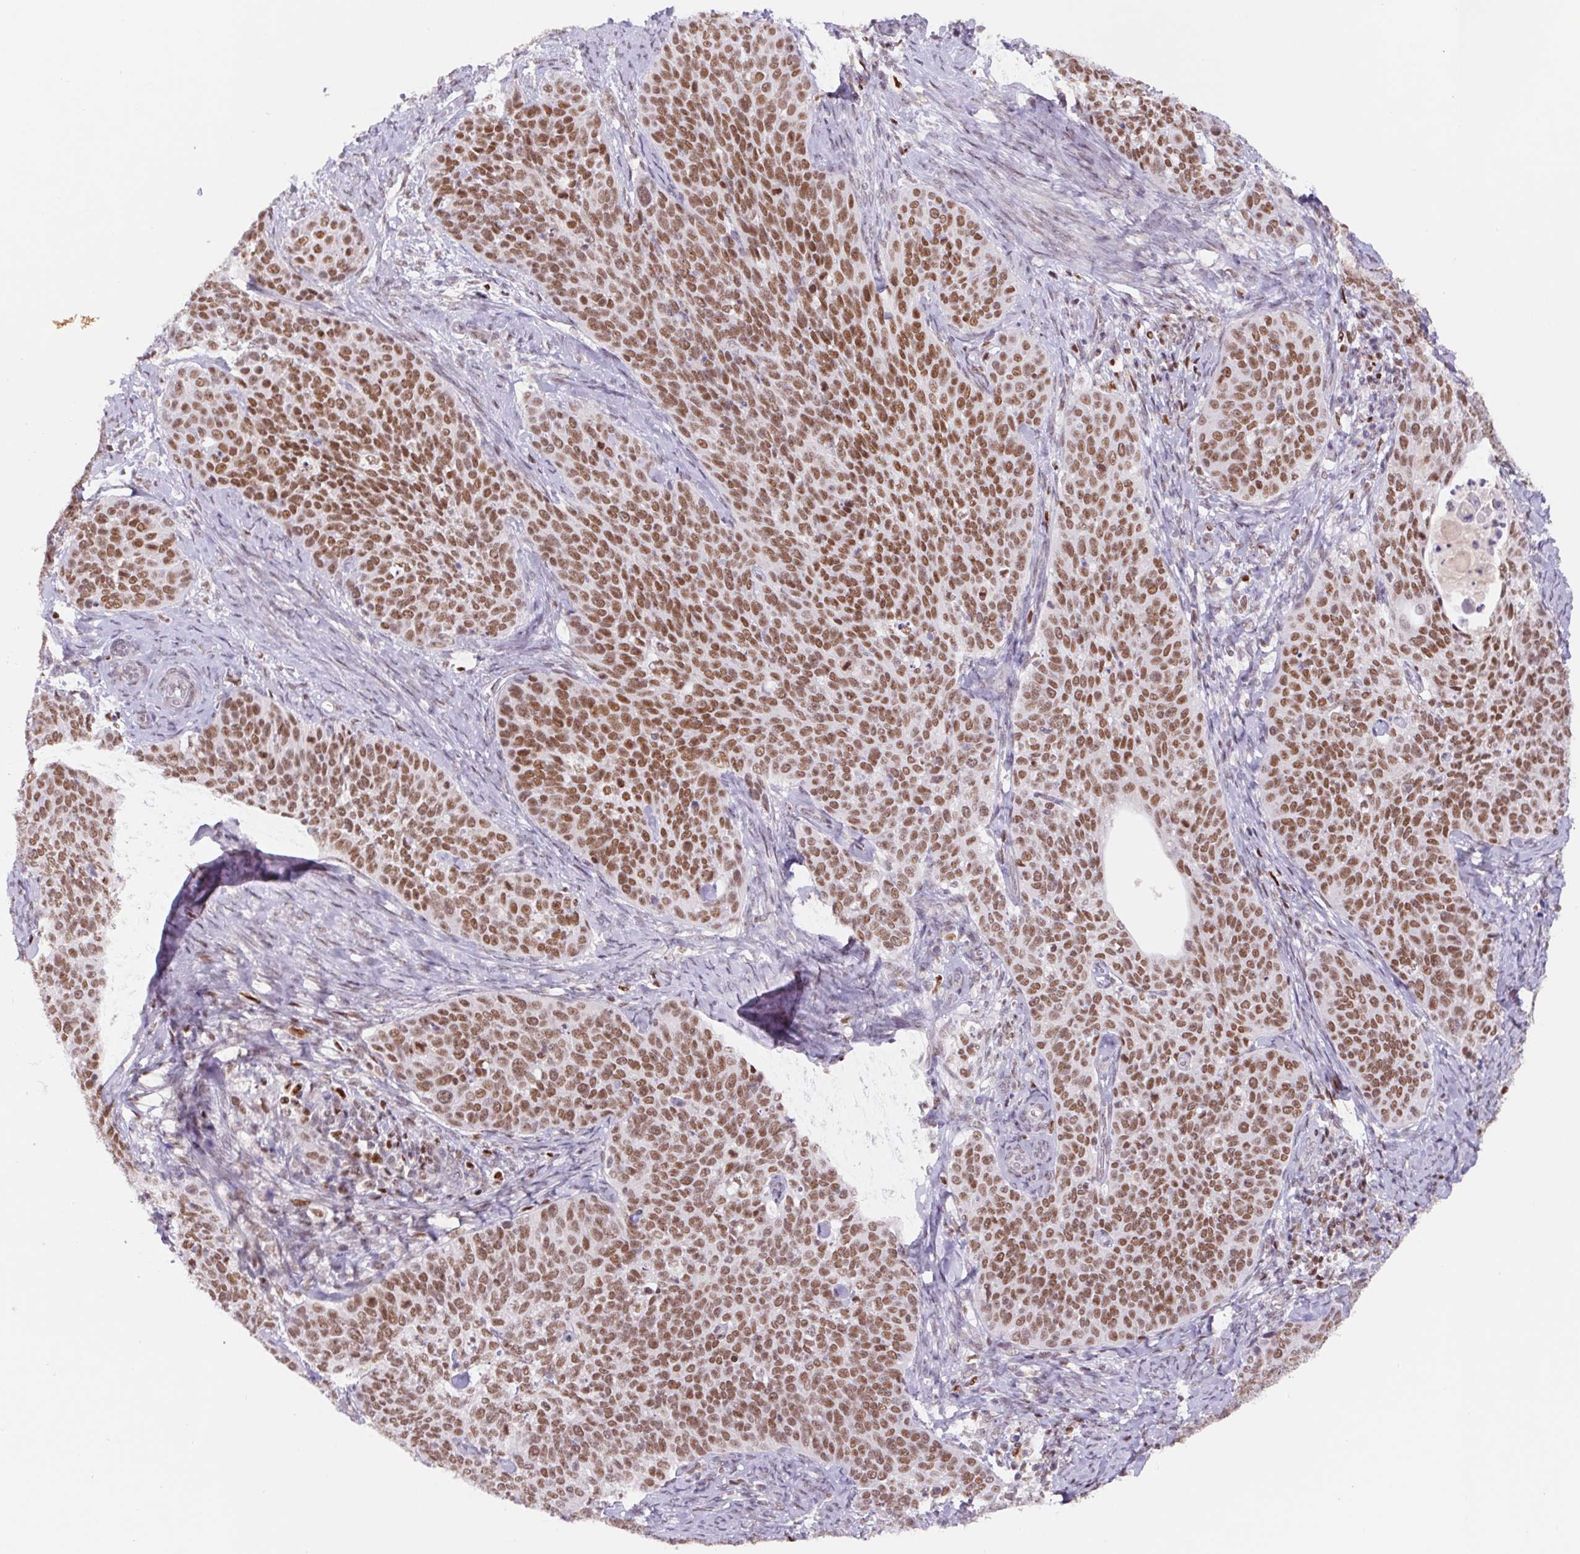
{"staining": {"intensity": "moderate", "quantity": ">75%", "location": "nuclear"}, "tissue": "cervical cancer", "cell_type": "Tumor cells", "image_type": "cancer", "snomed": [{"axis": "morphology", "description": "Squamous cell carcinoma, NOS"}, {"axis": "topography", "description": "Cervix"}], "caption": "This photomicrograph demonstrates squamous cell carcinoma (cervical) stained with immunohistochemistry to label a protein in brown. The nuclear of tumor cells show moderate positivity for the protein. Nuclei are counter-stained blue.", "gene": "TRERF1", "patient": {"sex": "female", "age": 69}}